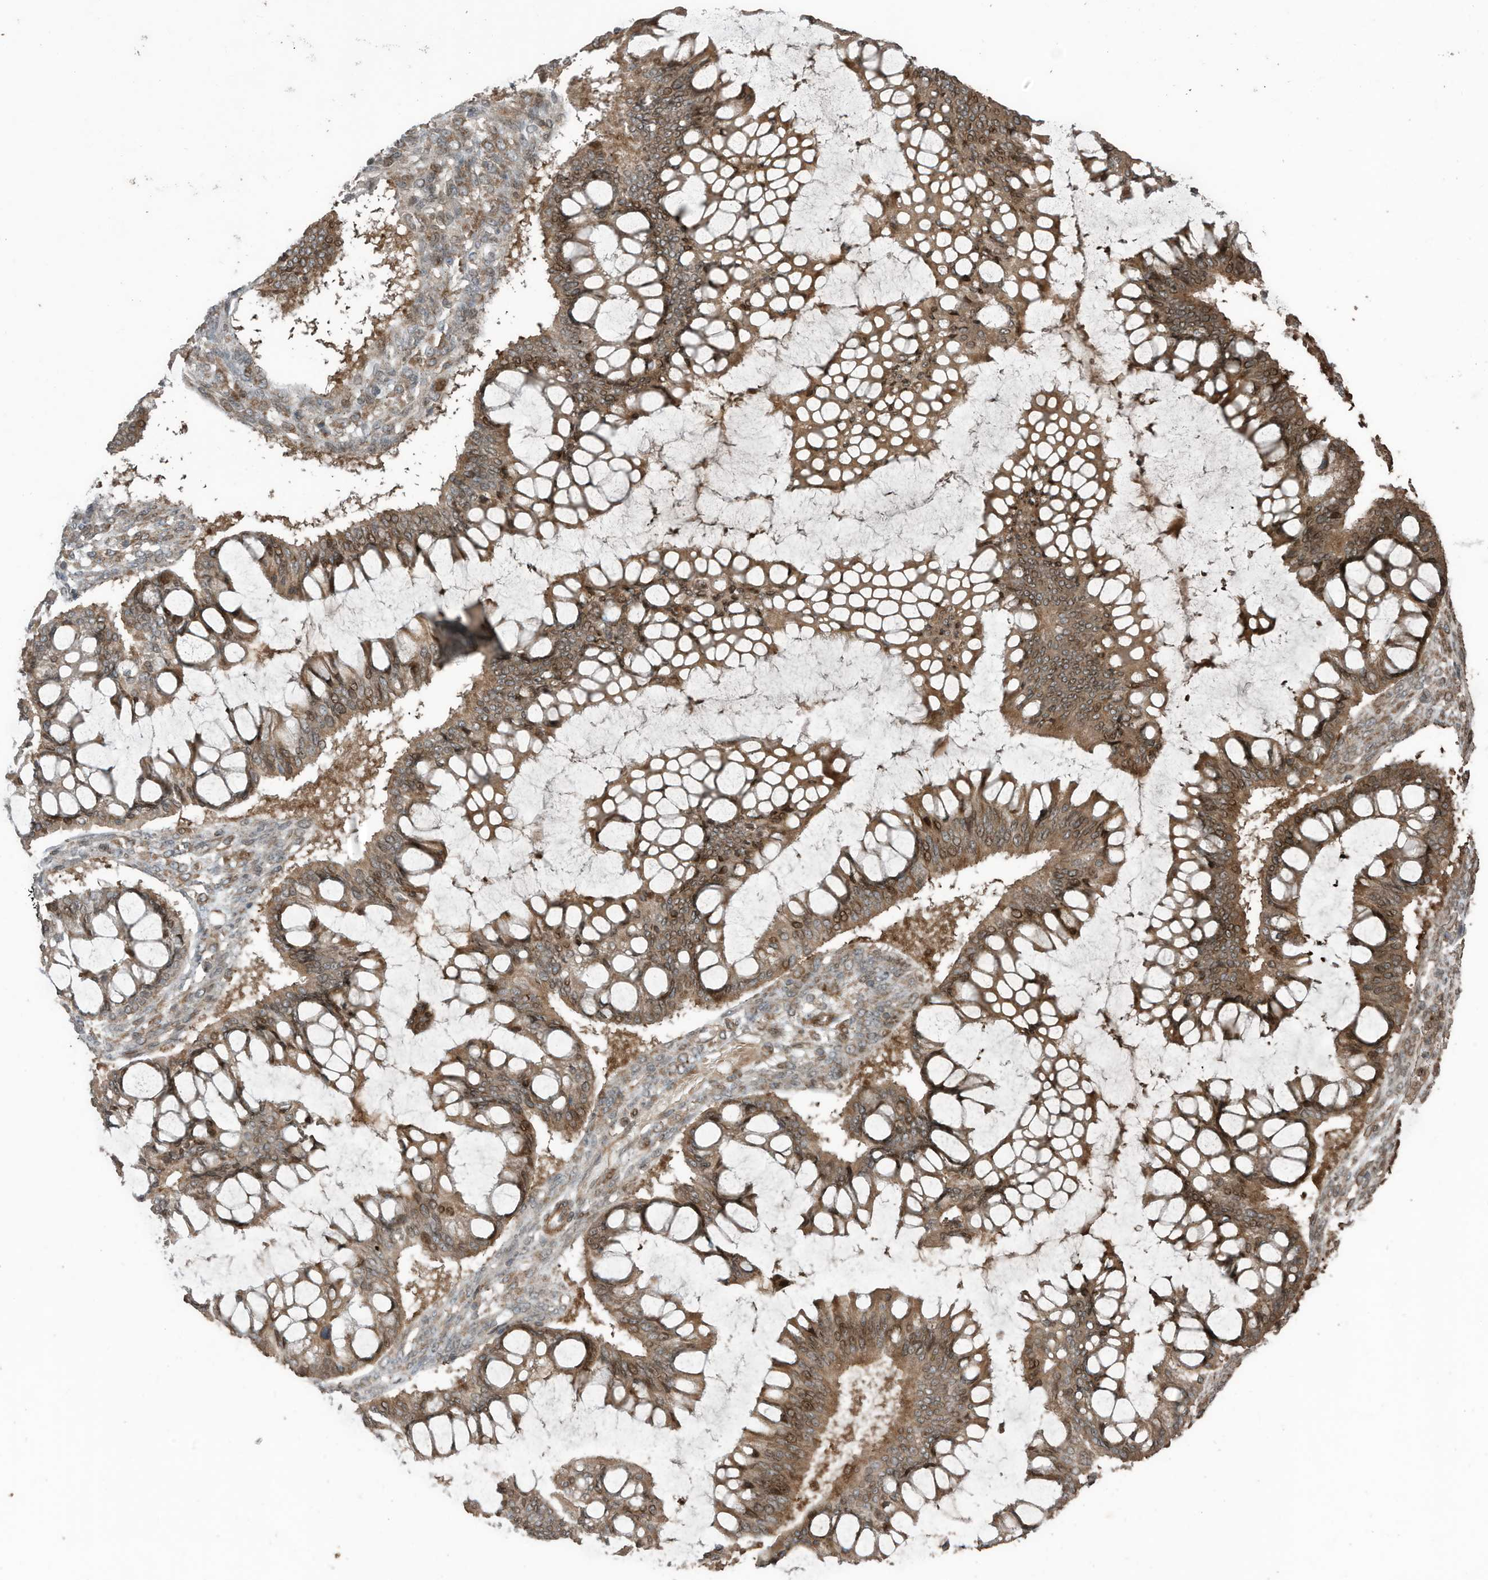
{"staining": {"intensity": "moderate", "quantity": ">75%", "location": "cytoplasmic/membranous,nuclear"}, "tissue": "ovarian cancer", "cell_type": "Tumor cells", "image_type": "cancer", "snomed": [{"axis": "morphology", "description": "Cystadenocarcinoma, mucinous, NOS"}, {"axis": "topography", "description": "Ovary"}], "caption": "Immunohistochemistry (IHC) histopathology image of neoplastic tissue: human ovarian cancer (mucinous cystadenocarcinoma) stained using IHC demonstrates medium levels of moderate protein expression localized specifically in the cytoplasmic/membranous and nuclear of tumor cells, appearing as a cytoplasmic/membranous and nuclear brown color.", "gene": "ZNF653", "patient": {"sex": "female", "age": 73}}